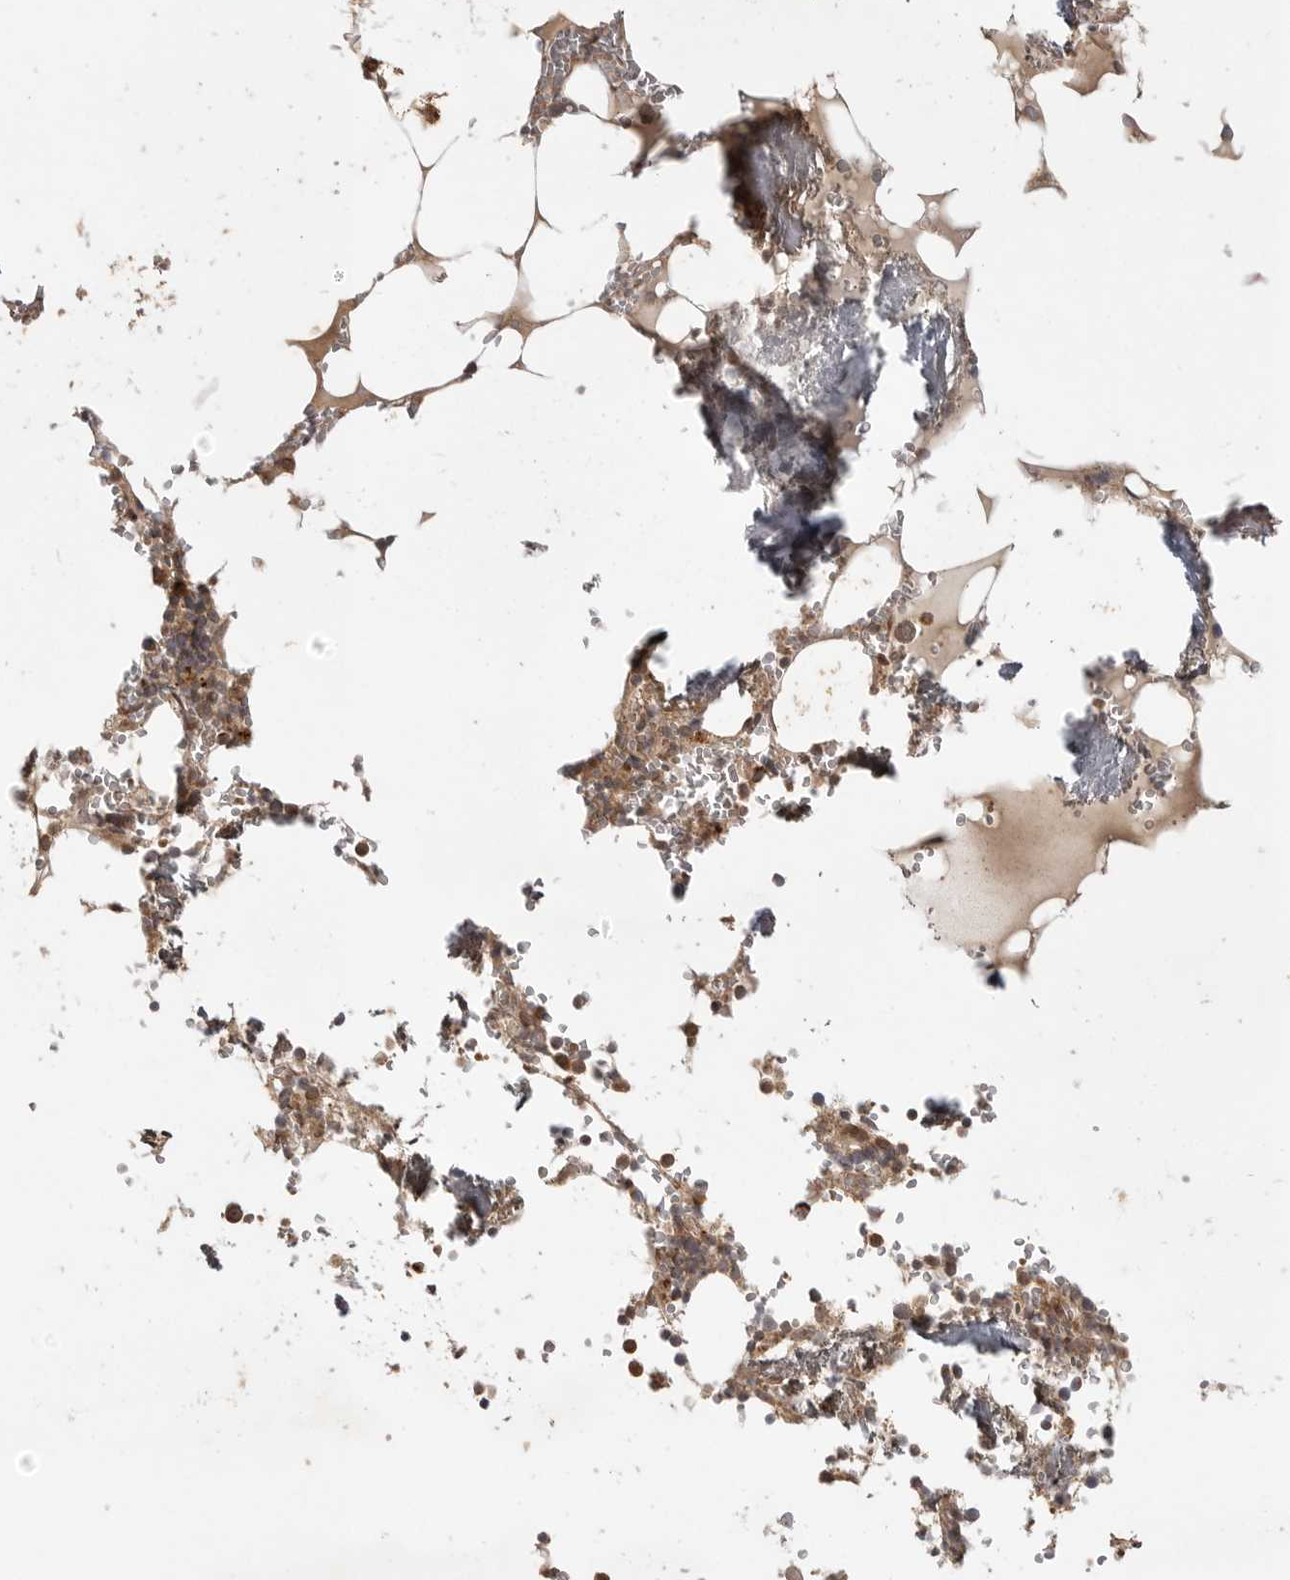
{"staining": {"intensity": "moderate", "quantity": ">75%", "location": "cytoplasmic/membranous"}, "tissue": "bone marrow", "cell_type": "Hematopoietic cells", "image_type": "normal", "snomed": [{"axis": "morphology", "description": "Normal tissue, NOS"}, {"axis": "topography", "description": "Bone marrow"}], "caption": "Immunohistochemical staining of normal human bone marrow displays >75% levels of moderate cytoplasmic/membranous protein positivity in approximately >75% of hematopoietic cells.", "gene": "ZNF232", "patient": {"sex": "male", "age": 70}}